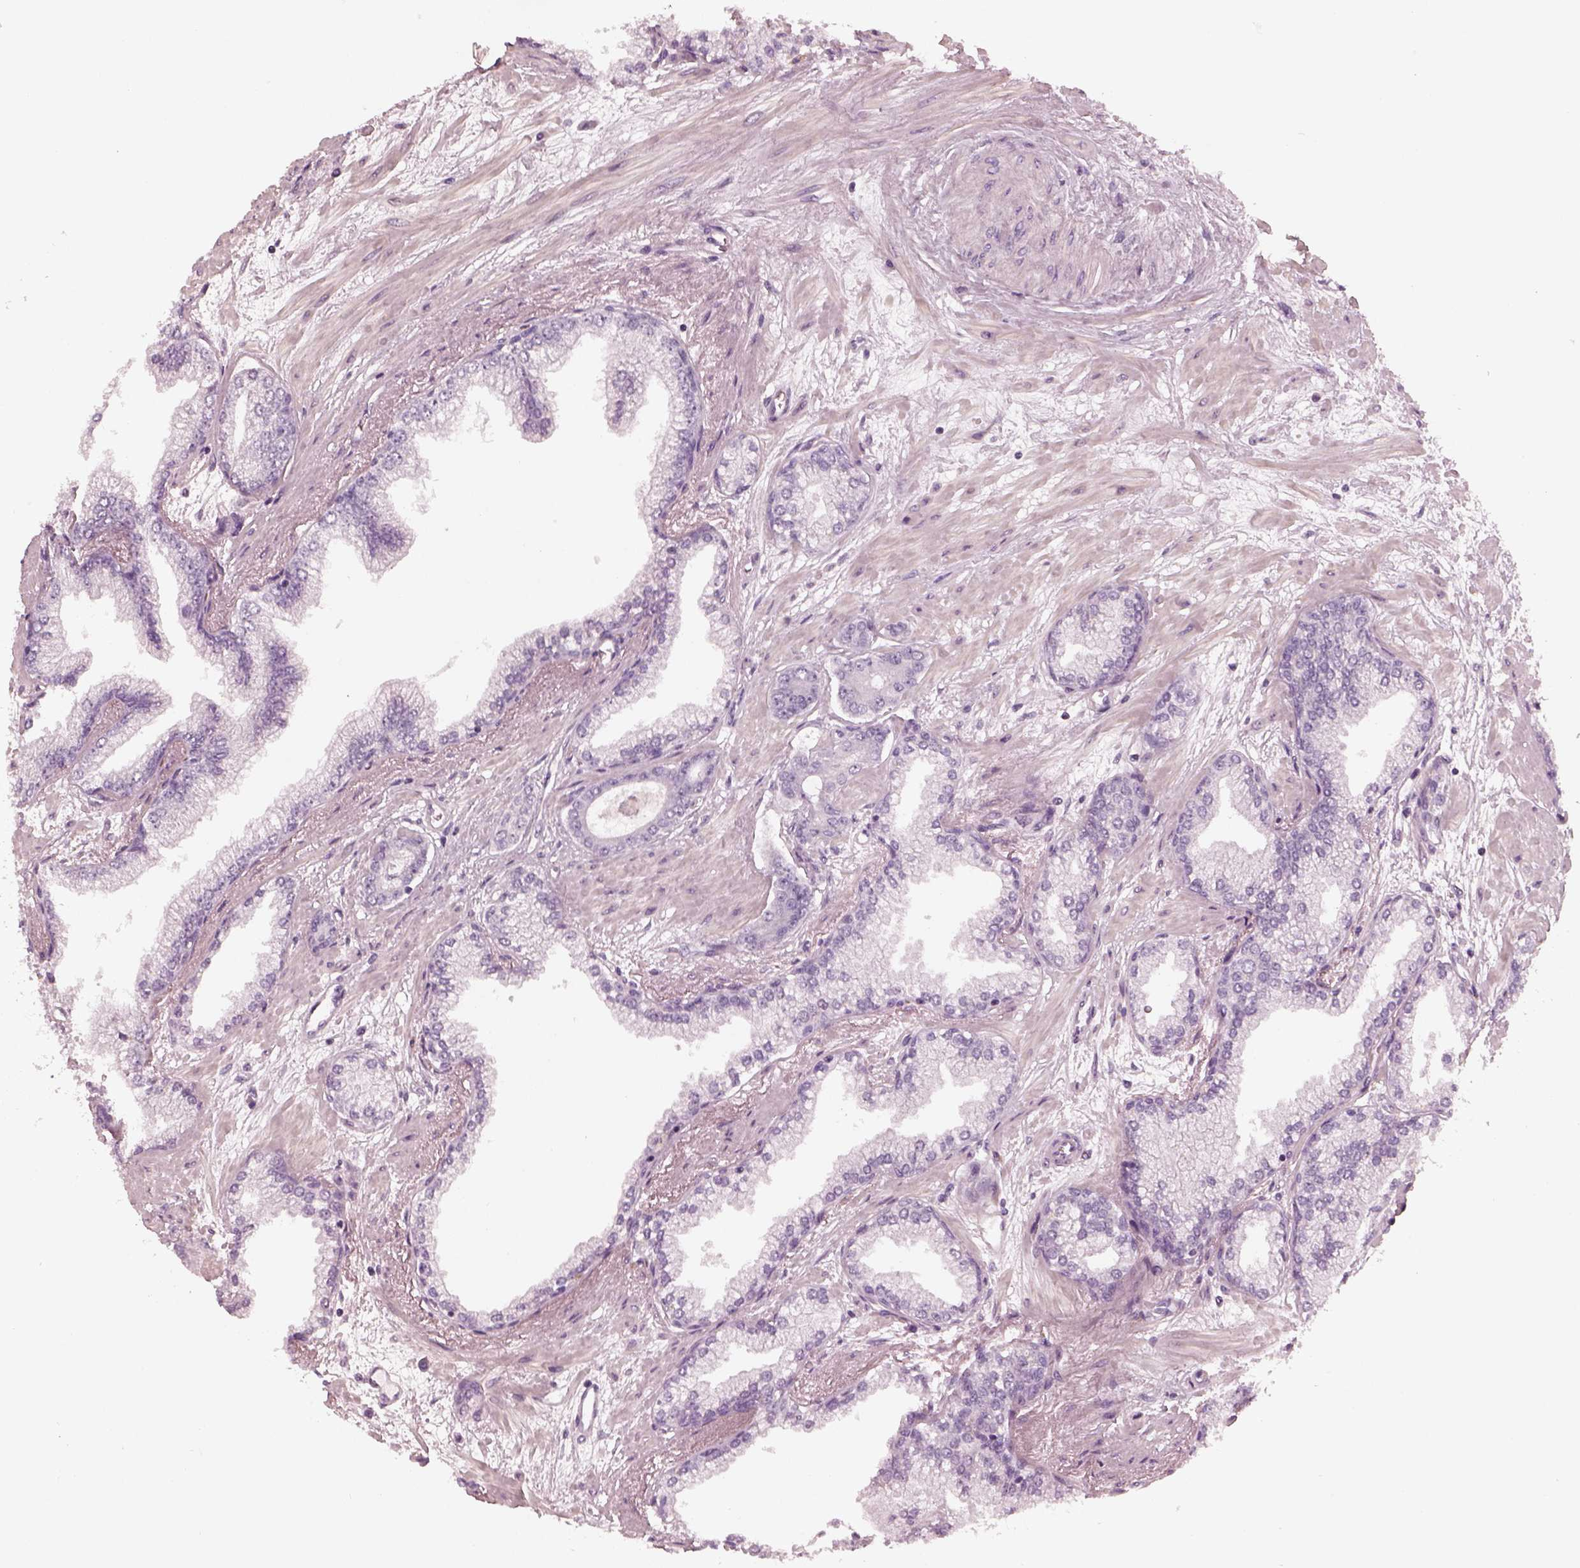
{"staining": {"intensity": "negative", "quantity": "none", "location": "none"}, "tissue": "prostate cancer", "cell_type": "Tumor cells", "image_type": "cancer", "snomed": [{"axis": "morphology", "description": "Adenocarcinoma, Low grade"}, {"axis": "topography", "description": "Prostate"}], "caption": "This is an immunohistochemistry image of human low-grade adenocarcinoma (prostate). There is no expression in tumor cells.", "gene": "OPTC", "patient": {"sex": "male", "age": 64}}